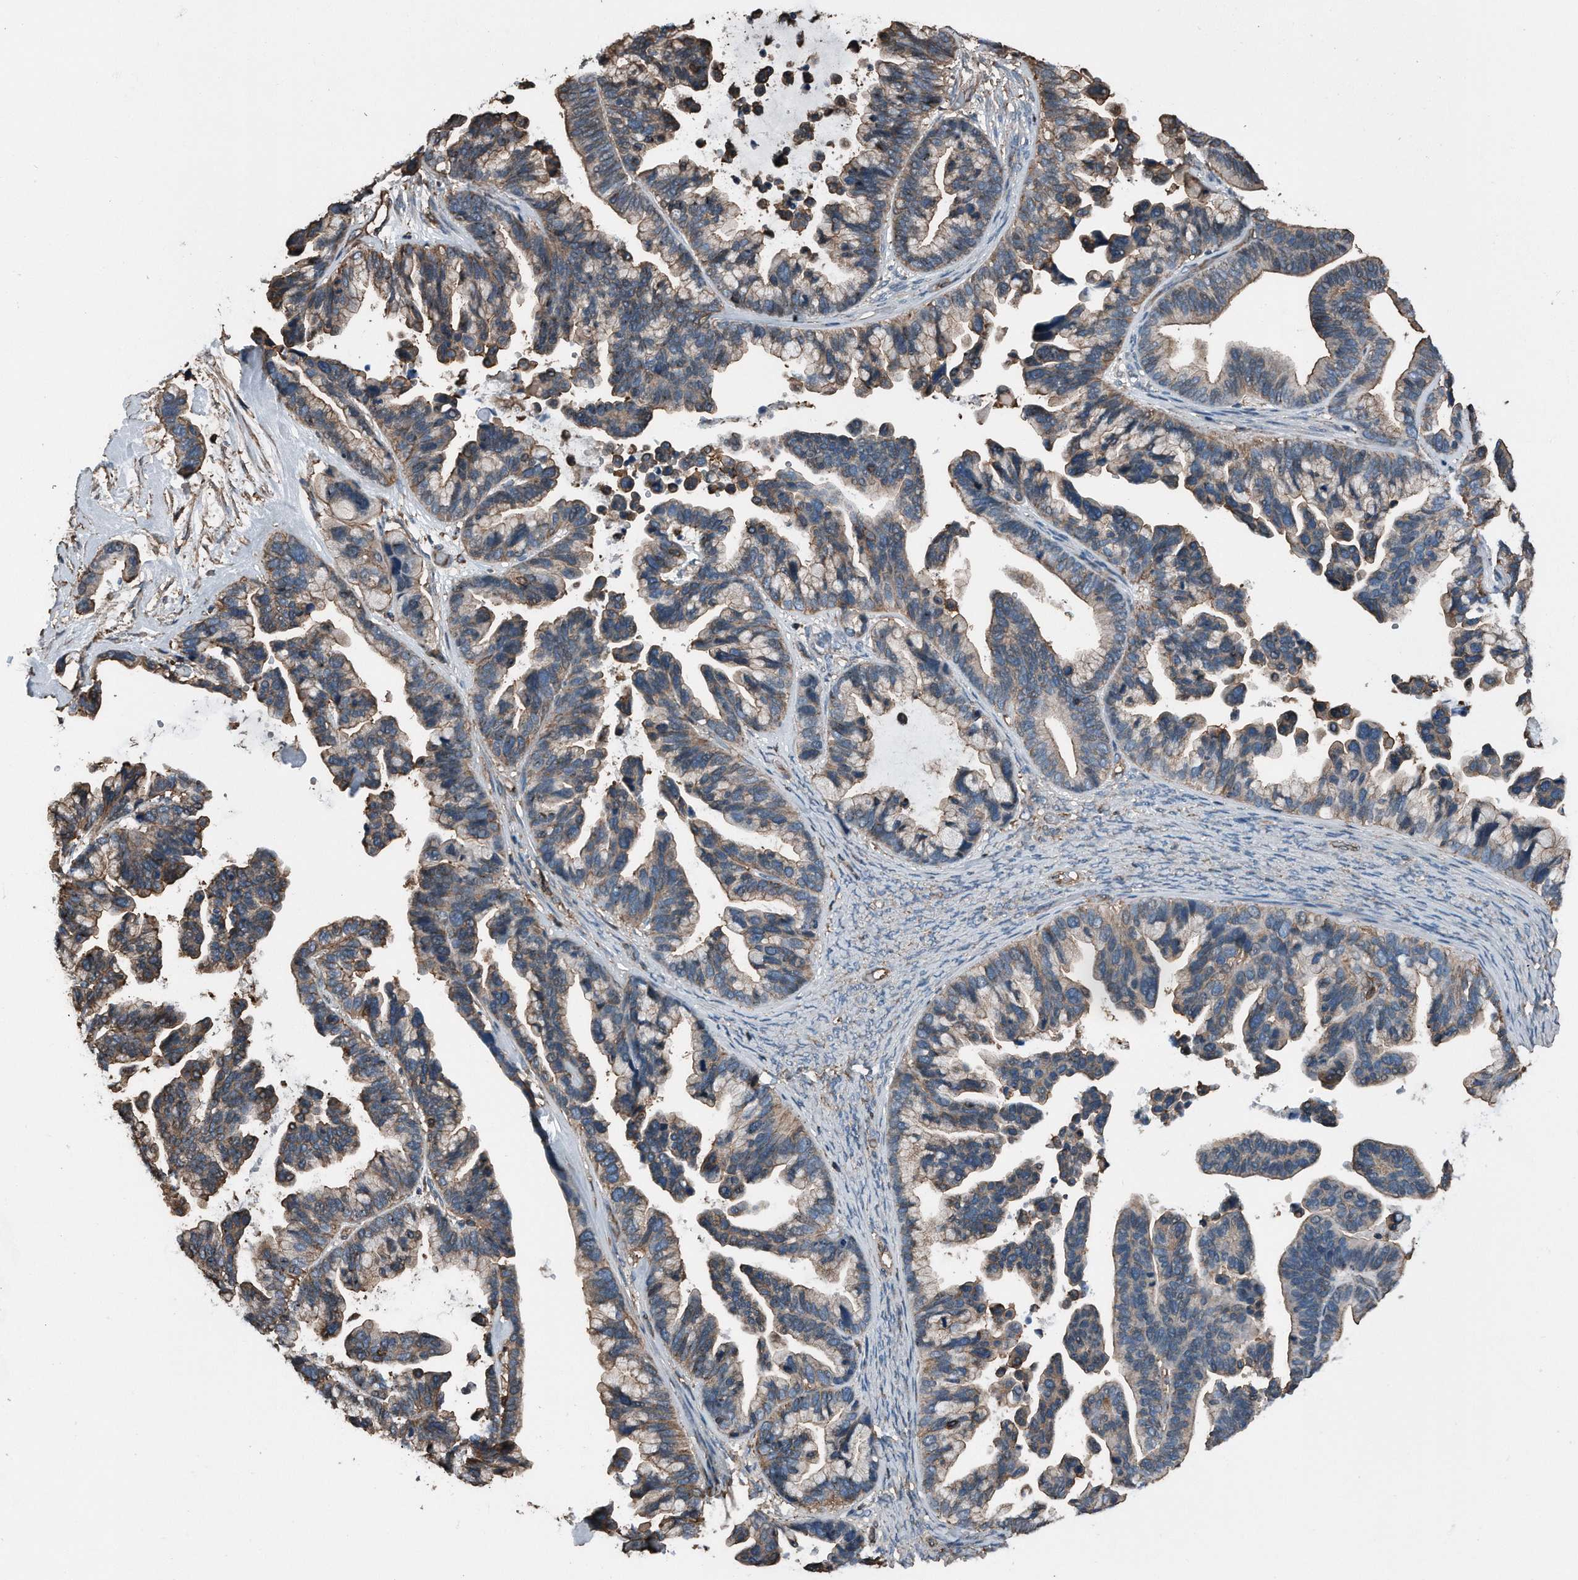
{"staining": {"intensity": "moderate", "quantity": ">75%", "location": "cytoplasmic/membranous"}, "tissue": "ovarian cancer", "cell_type": "Tumor cells", "image_type": "cancer", "snomed": [{"axis": "morphology", "description": "Cystadenocarcinoma, serous, NOS"}, {"axis": "topography", "description": "Ovary"}], "caption": "Immunohistochemical staining of serous cystadenocarcinoma (ovarian) displays medium levels of moderate cytoplasmic/membranous staining in approximately >75% of tumor cells.", "gene": "RSPO3", "patient": {"sex": "female", "age": 56}}